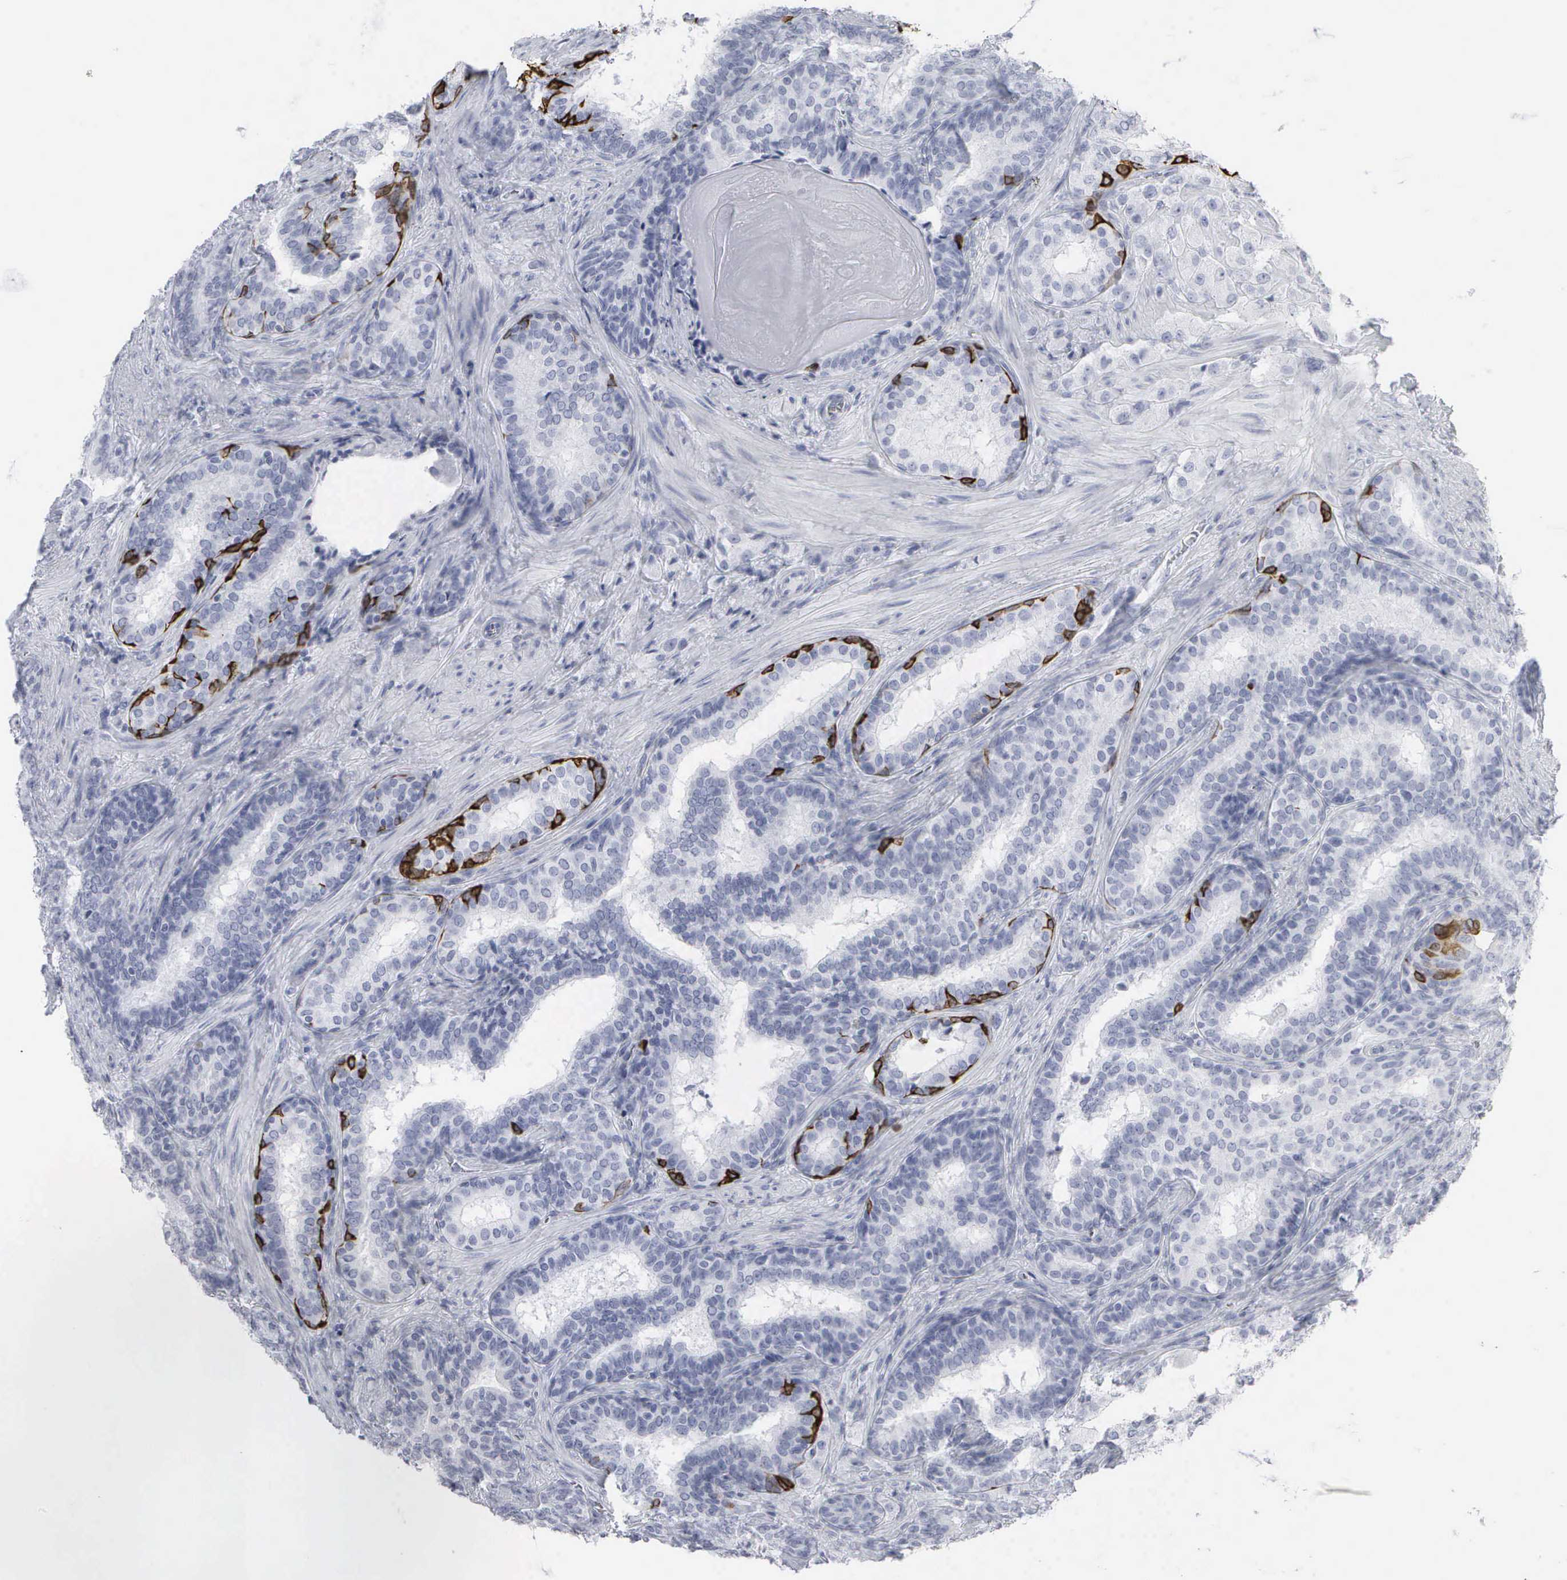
{"staining": {"intensity": "negative", "quantity": "none", "location": "none"}, "tissue": "prostate cancer", "cell_type": "Tumor cells", "image_type": "cancer", "snomed": [{"axis": "morphology", "description": "Adenocarcinoma, Medium grade"}, {"axis": "topography", "description": "Prostate"}], "caption": "Immunohistochemistry histopathology image of prostate cancer stained for a protein (brown), which displays no staining in tumor cells.", "gene": "KRT14", "patient": {"sex": "male", "age": 70}}